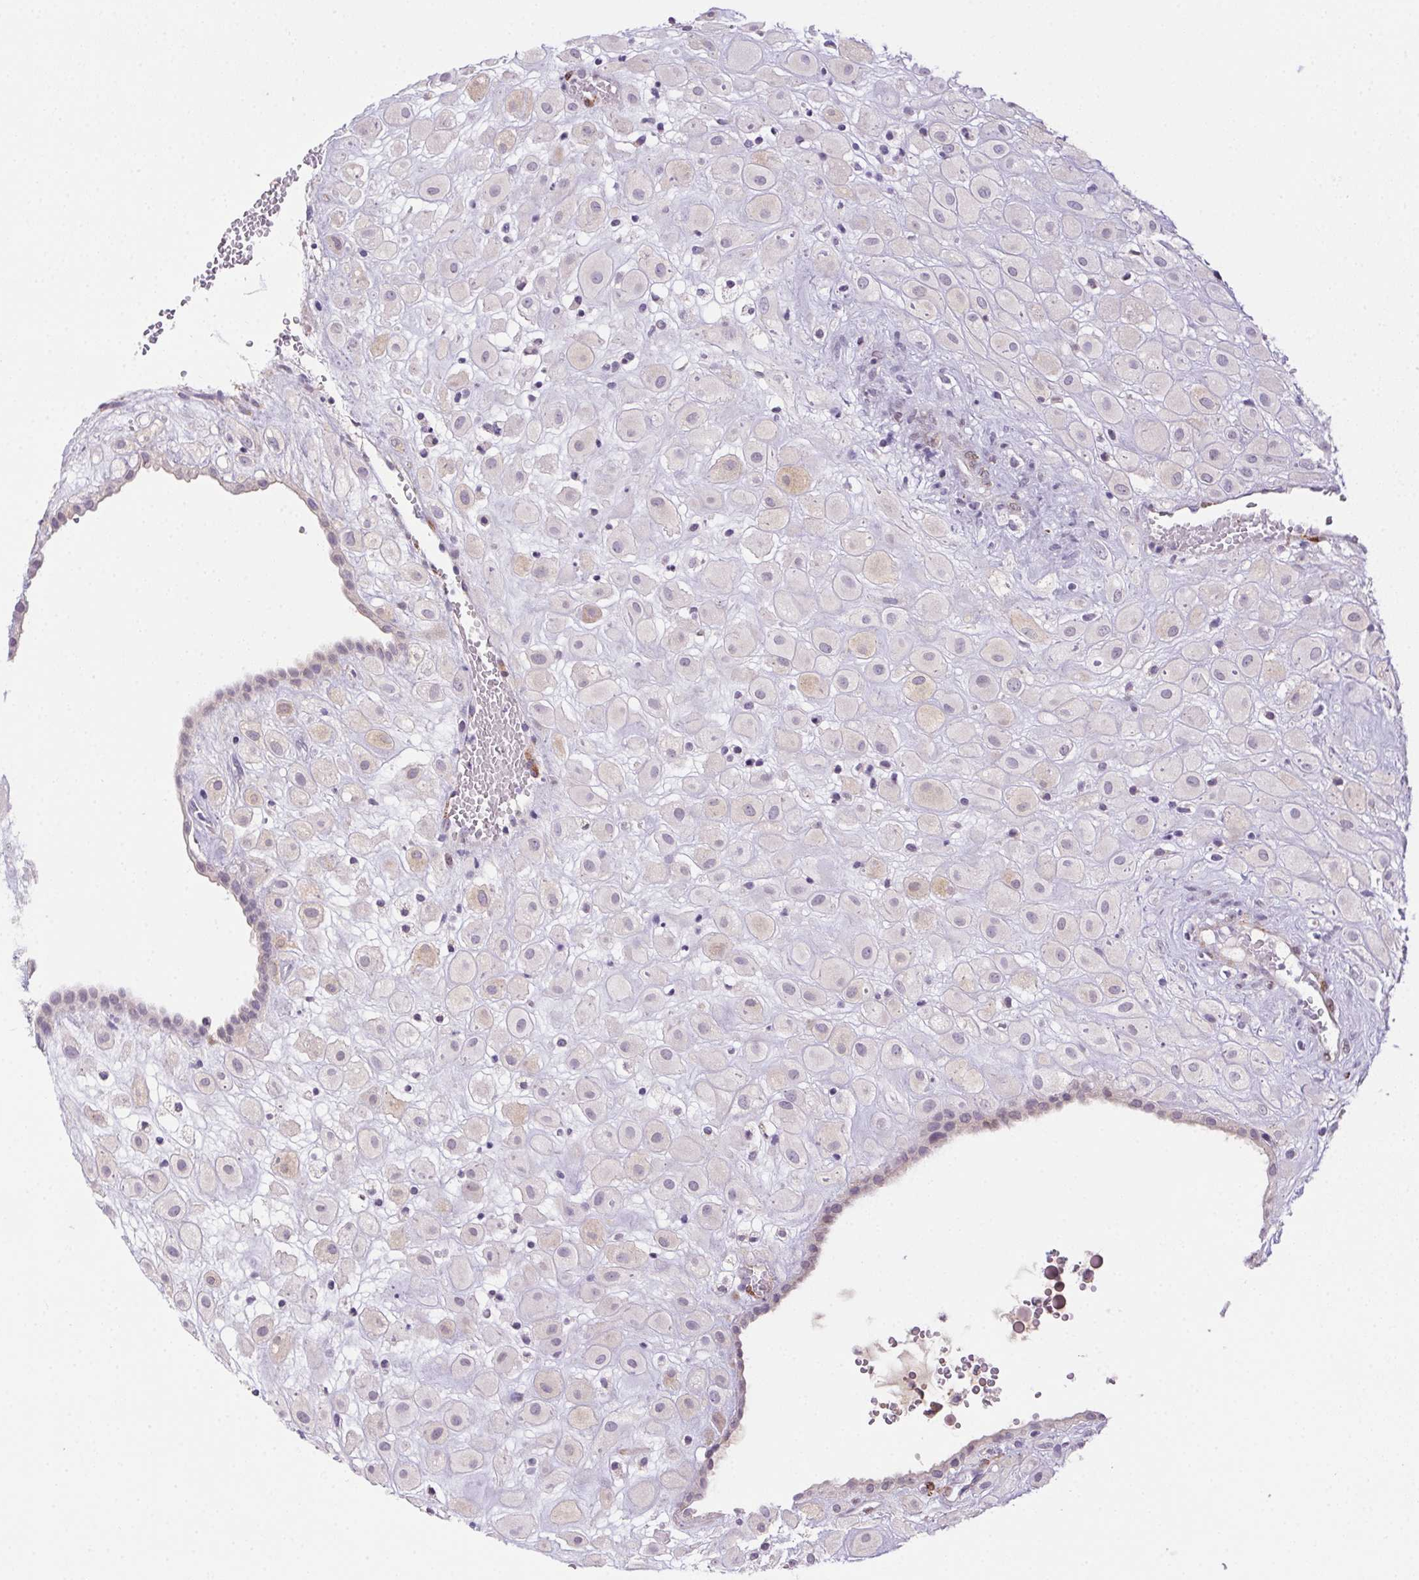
{"staining": {"intensity": "weak", "quantity": "<25%", "location": "cytoplasmic/membranous"}, "tissue": "placenta", "cell_type": "Decidual cells", "image_type": "normal", "snomed": [{"axis": "morphology", "description": "Normal tissue, NOS"}, {"axis": "topography", "description": "Placenta"}], "caption": "The immunohistochemistry (IHC) image has no significant staining in decidual cells of placenta.", "gene": "HRC", "patient": {"sex": "female", "age": 24}}